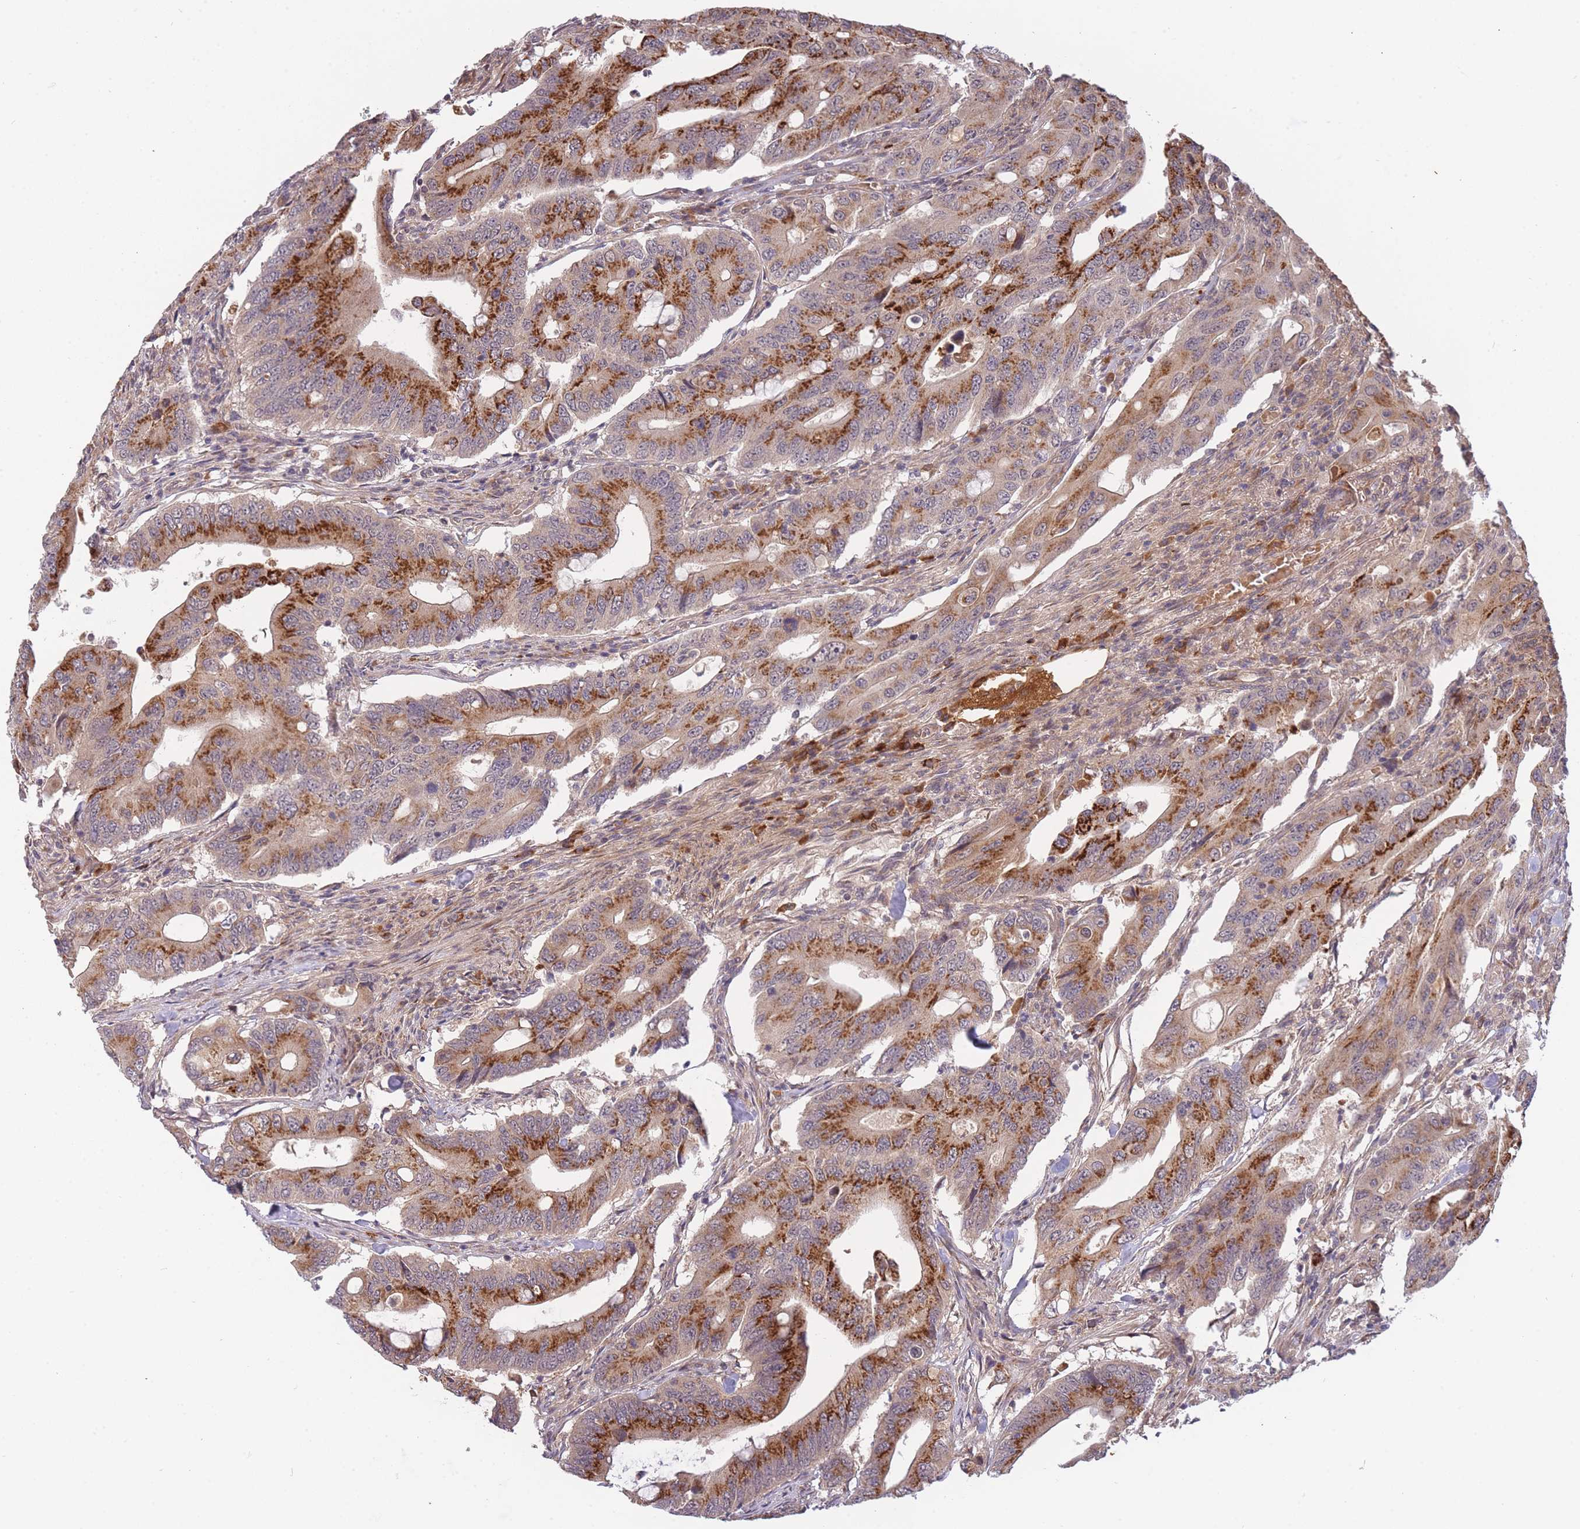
{"staining": {"intensity": "strong", "quantity": ">75%", "location": "cytoplasmic/membranous"}, "tissue": "colorectal cancer", "cell_type": "Tumor cells", "image_type": "cancer", "snomed": [{"axis": "morphology", "description": "Adenocarcinoma, NOS"}, {"axis": "topography", "description": "Colon"}], "caption": "The histopathology image demonstrates staining of adenocarcinoma (colorectal), revealing strong cytoplasmic/membranous protein expression (brown color) within tumor cells. The staining was performed using DAB, with brown indicating positive protein expression. Nuclei are stained blue with hematoxylin.", "gene": "SMC6", "patient": {"sex": "male", "age": 71}}